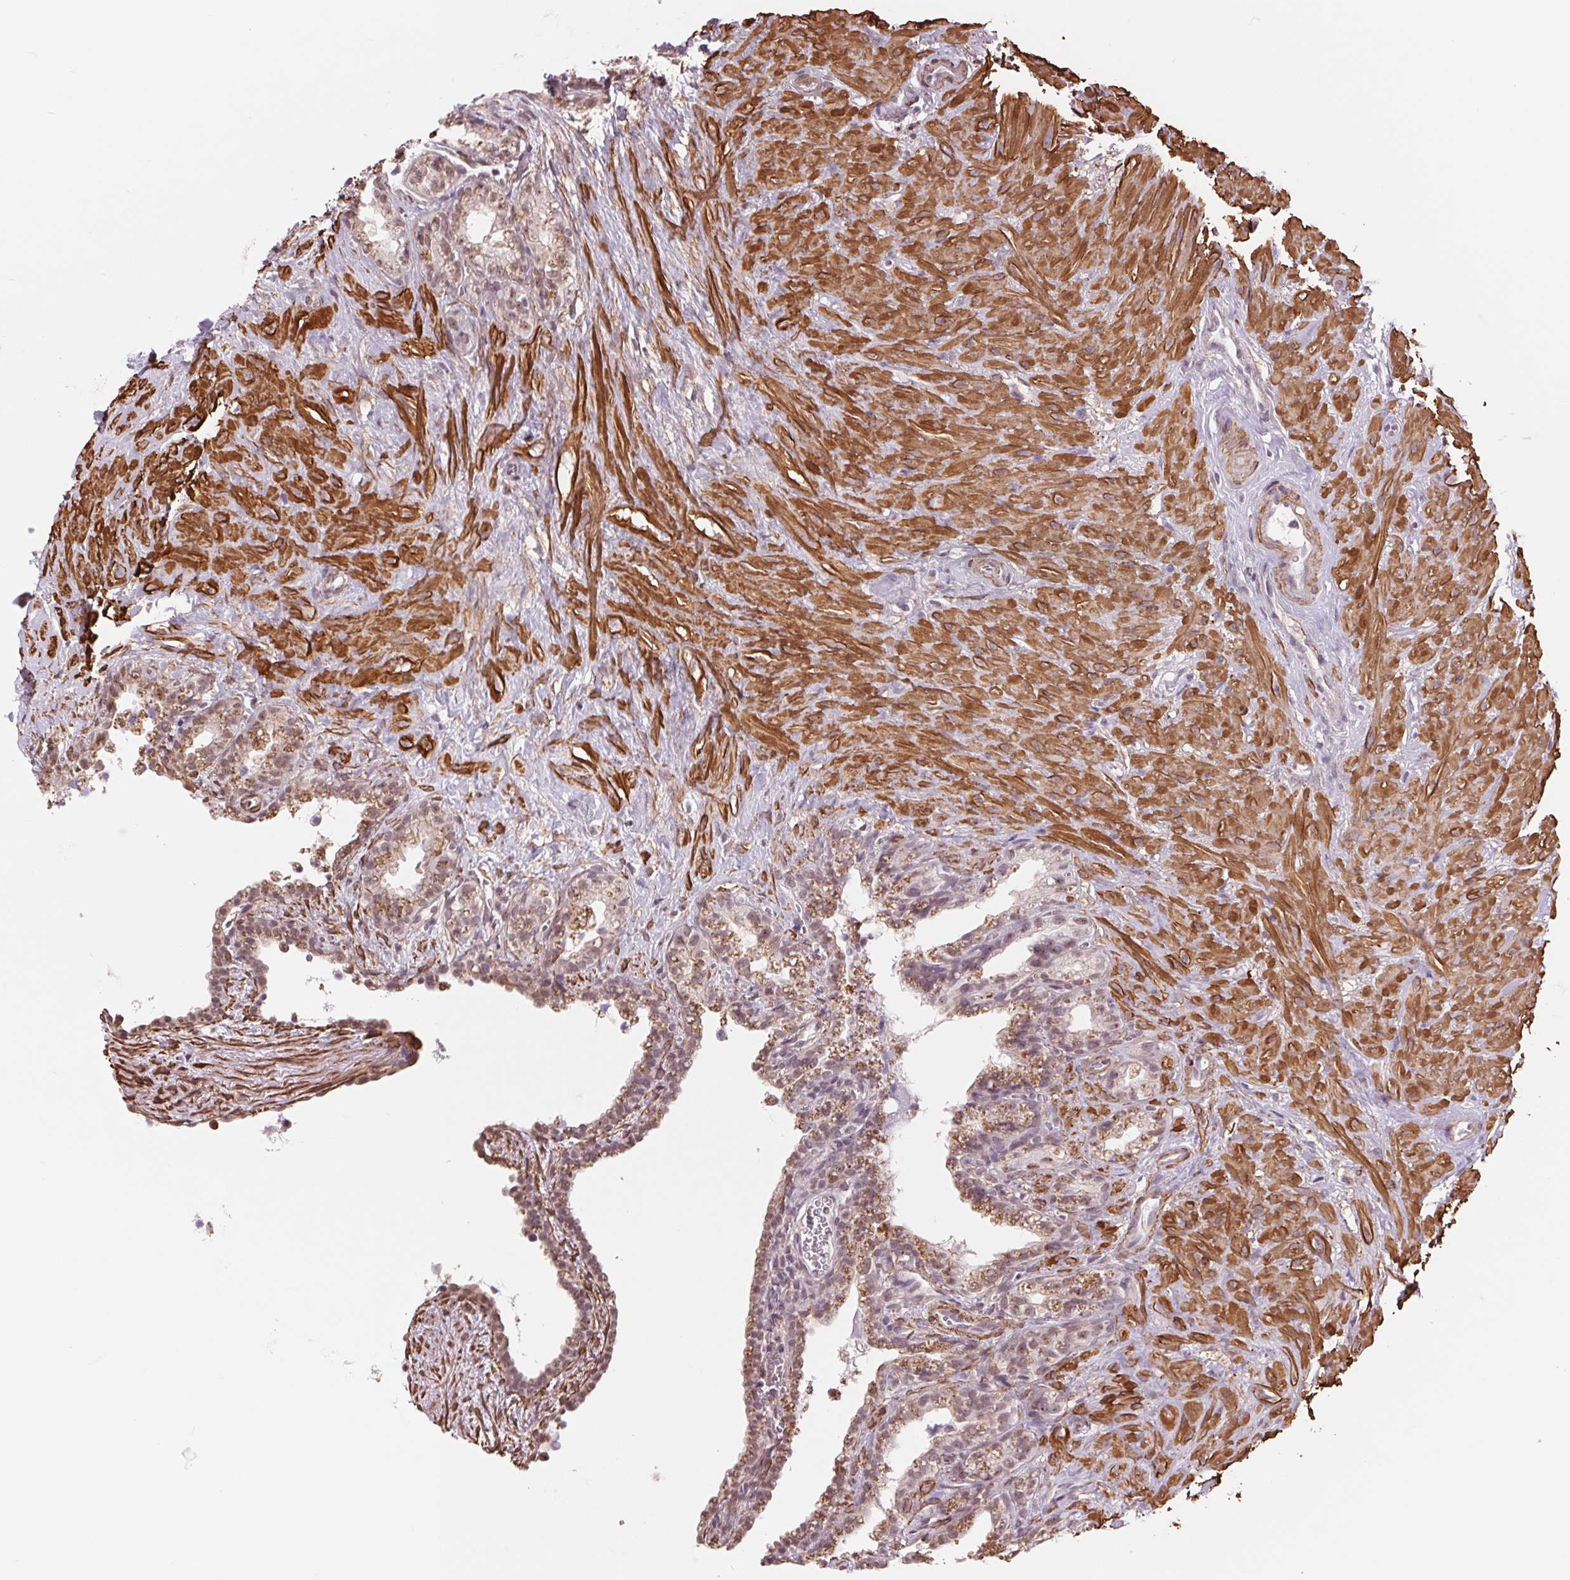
{"staining": {"intensity": "moderate", "quantity": "25%-75%", "location": "cytoplasmic/membranous"}, "tissue": "seminal vesicle", "cell_type": "Glandular cells", "image_type": "normal", "snomed": [{"axis": "morphology", "description": "Normal tissue, NOS"}, {"axis": "morphology", "description": "Urothelial carcinoma, NOS"}, {"axis": "topography", "description": "Urinary bladder"}, {"axis": "topography", "description": "Seminal veicle"}], "caption": "There is medium levels of moderate cytoplasmic/membranous expression in glandular cells of normal seminal vesicle, as demonstrated by immunohistochemical staining (brown color).", "gene": "BCAT1", "patient": {"sex": "male", "age": 76}}